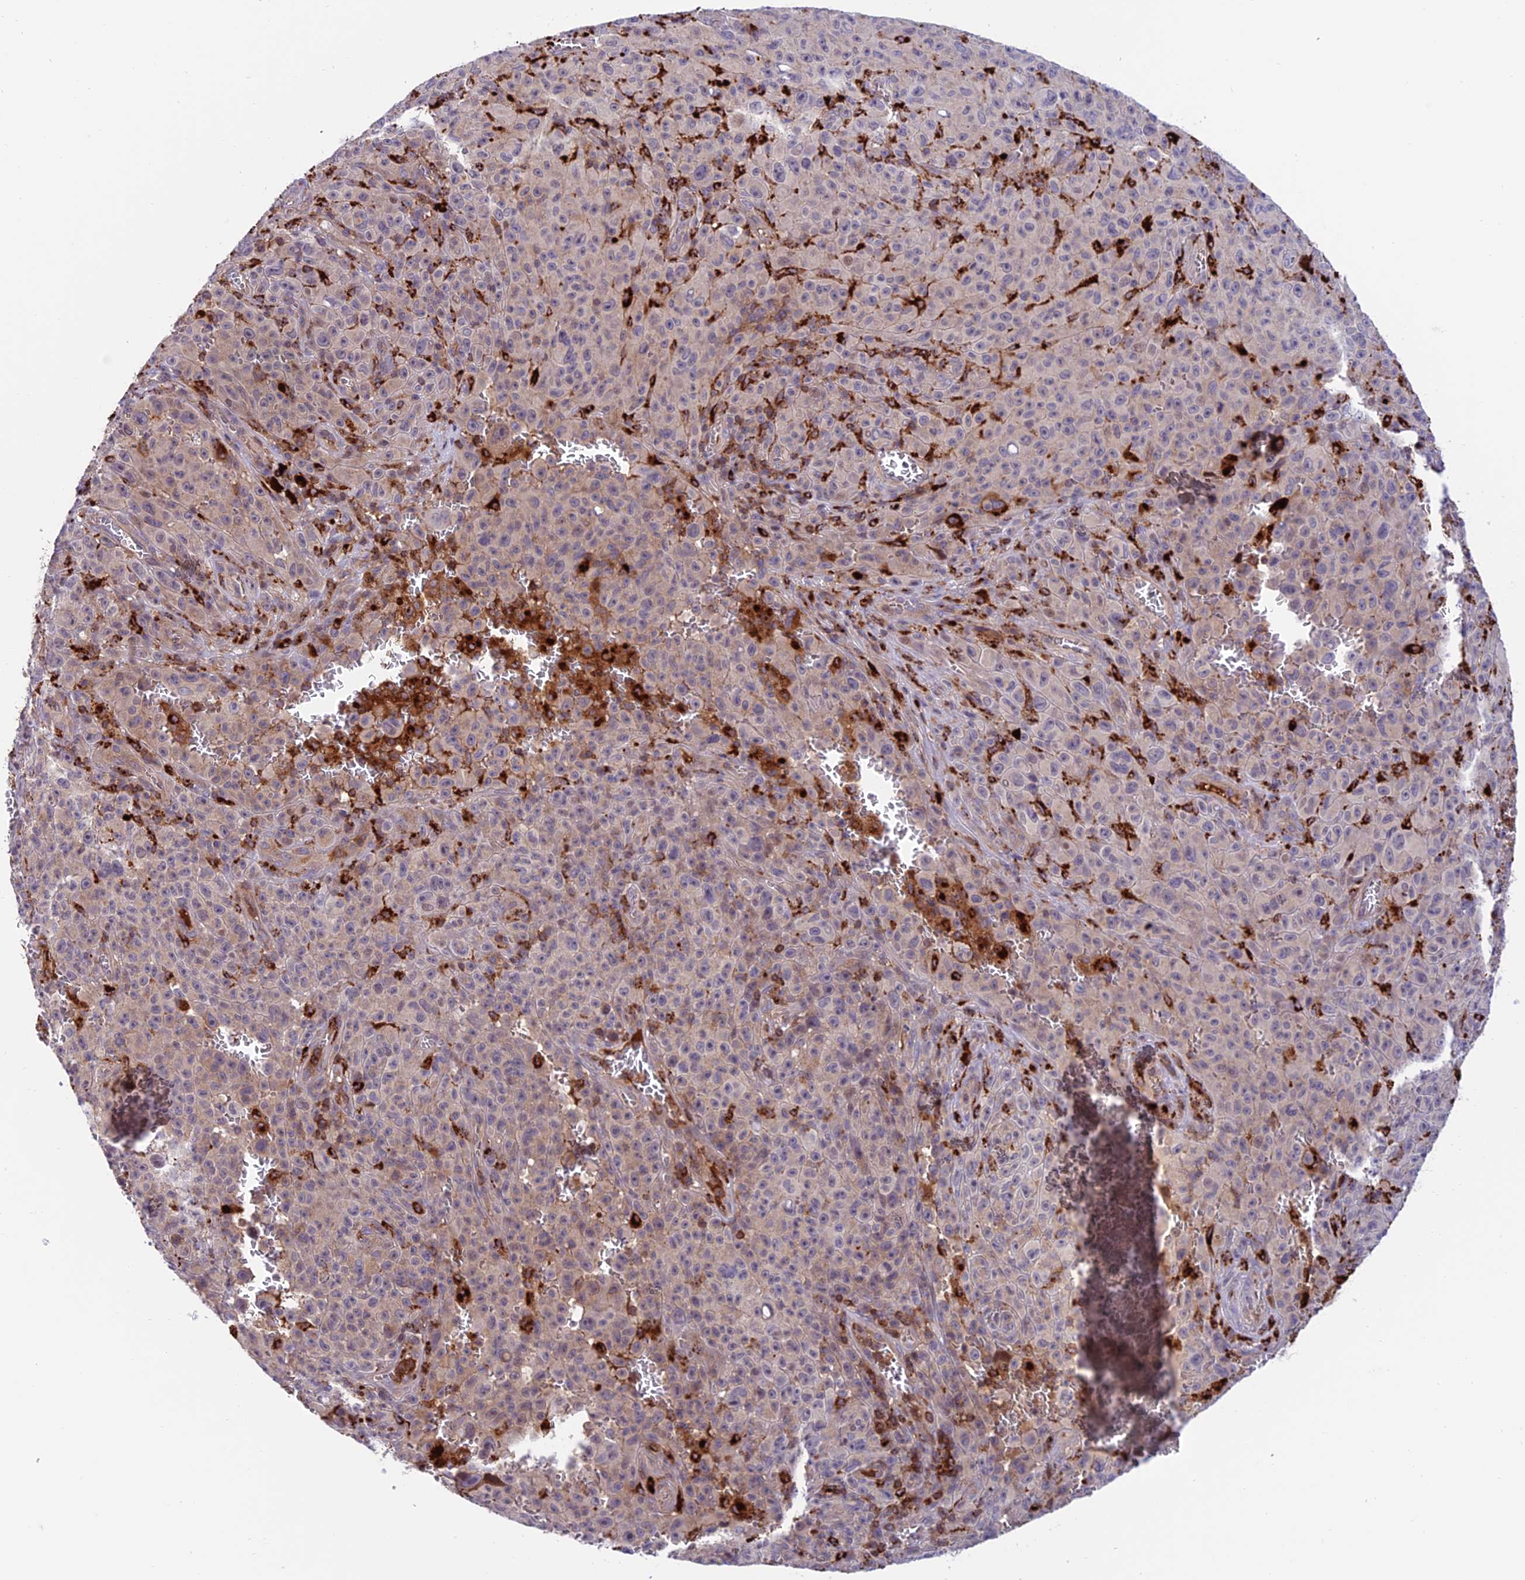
{"staining": {"intensity": "negative", "quantity": "none", "location": "none"}, "tissue": "melanoma", "cell_type": "Tumor cells", "image_type": "cancer", "snomed": [{"axis": "morphology", "description": "Malignant melanoma, NOS"}, {"axis": "topography", "description": "Skin"}], "caption": "Immunohistochemistry (IHC) of human malignant melanoma demonstrates no staining in tumor cells.", "gene": "ARHGEF18", "patient": {"sex": "female", "age": 82}}